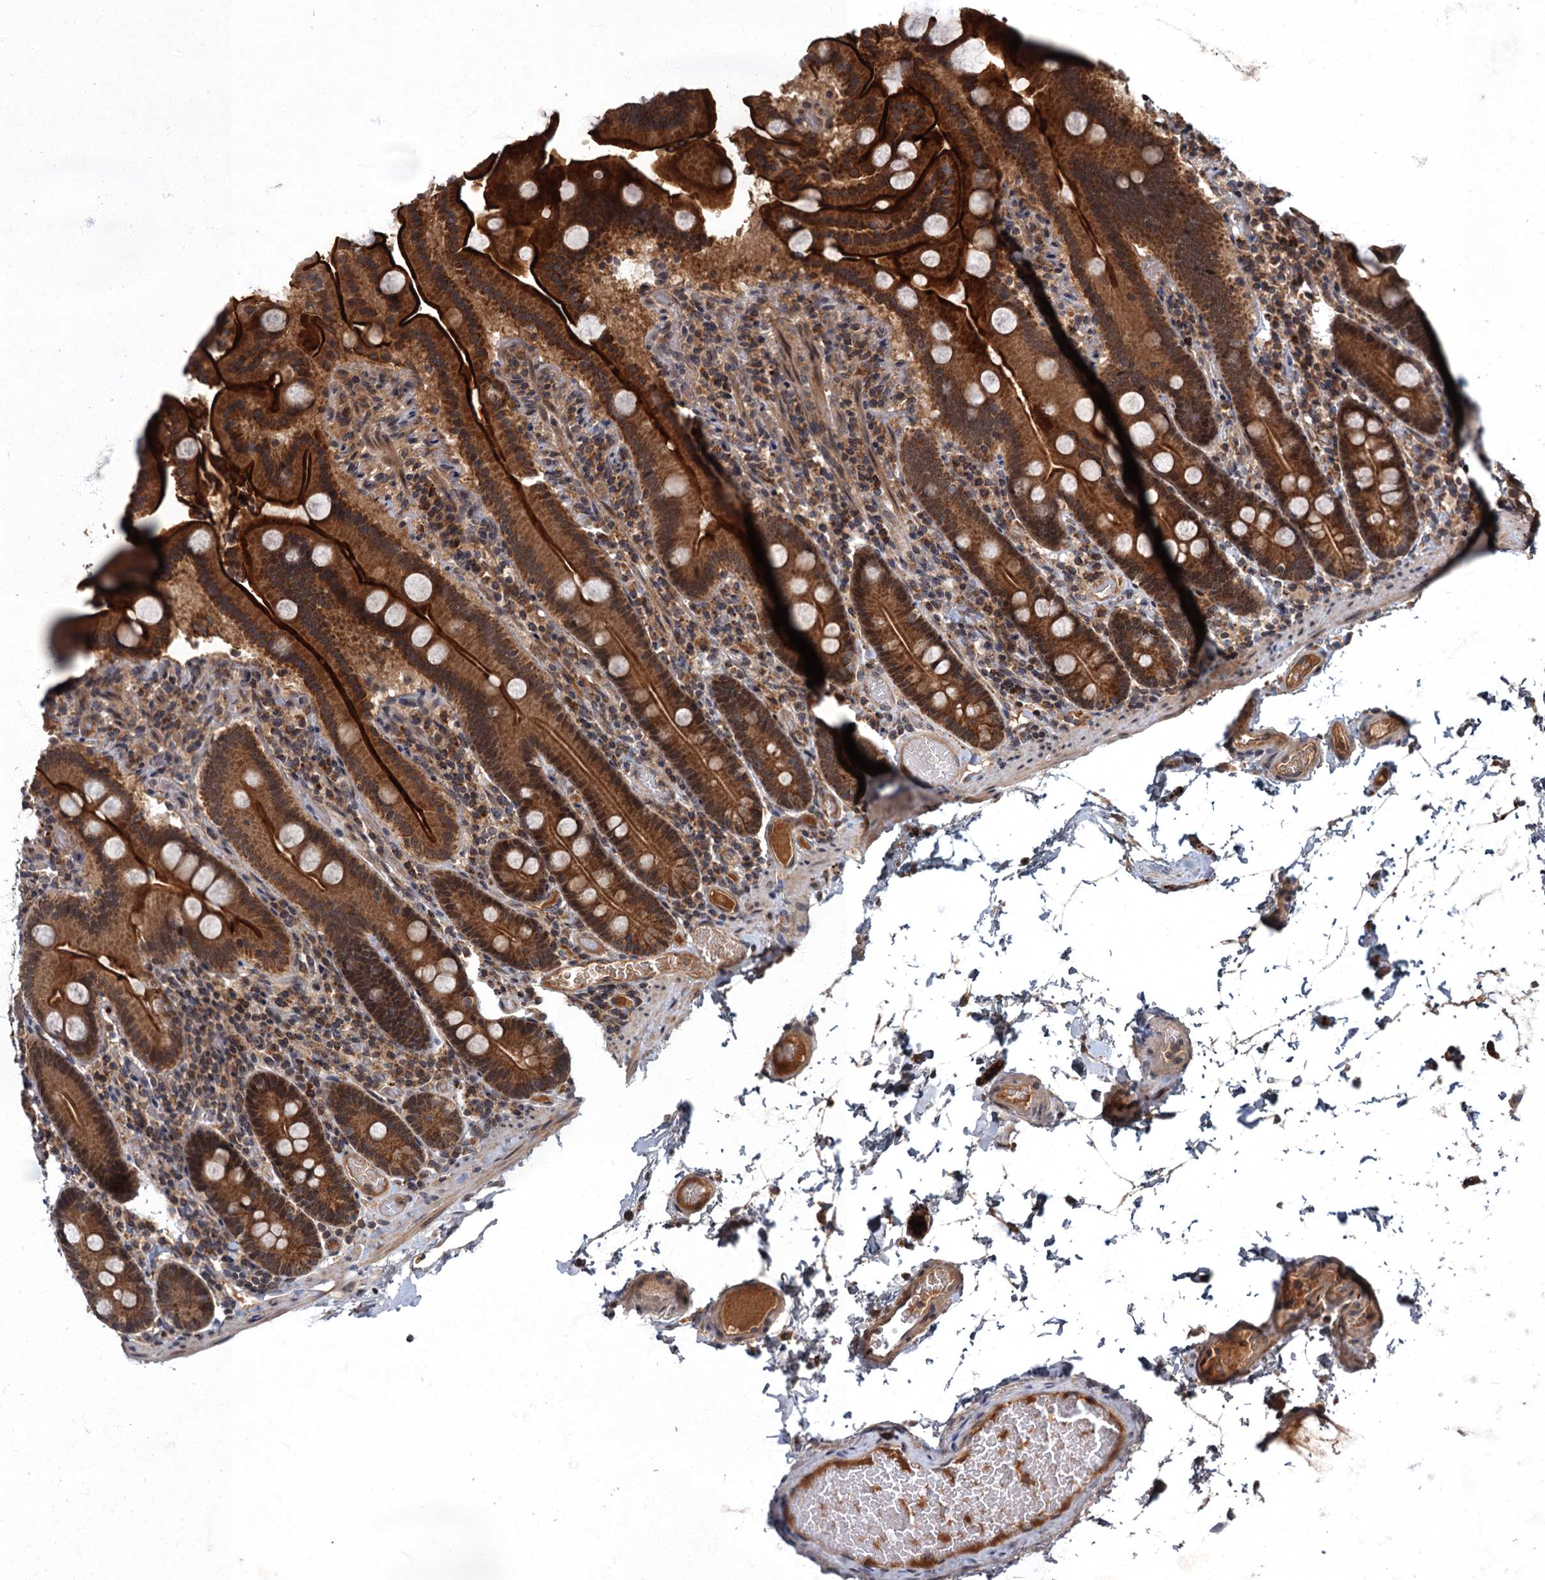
{"staining": {"intensity": "strong", "quantity": ">75%", "location": "cytoplasmic/membranous"}, "tissue": "duodenum", "cell_type": "Glandular cells", "image_type": "normal", "snomed": [{"axis": "morphology", "description": "Normal tissue, NOS"}, {"axis": "topography", "description": "Duodenum"}], "caption": "Glandular cells demonstrate high levels of strong cytoplasmic/membranous expression in approximately >75% of cells in benign human duodenum.", "gene": "SLC11A2", "patient": {"sex": "male", "age": 55}}